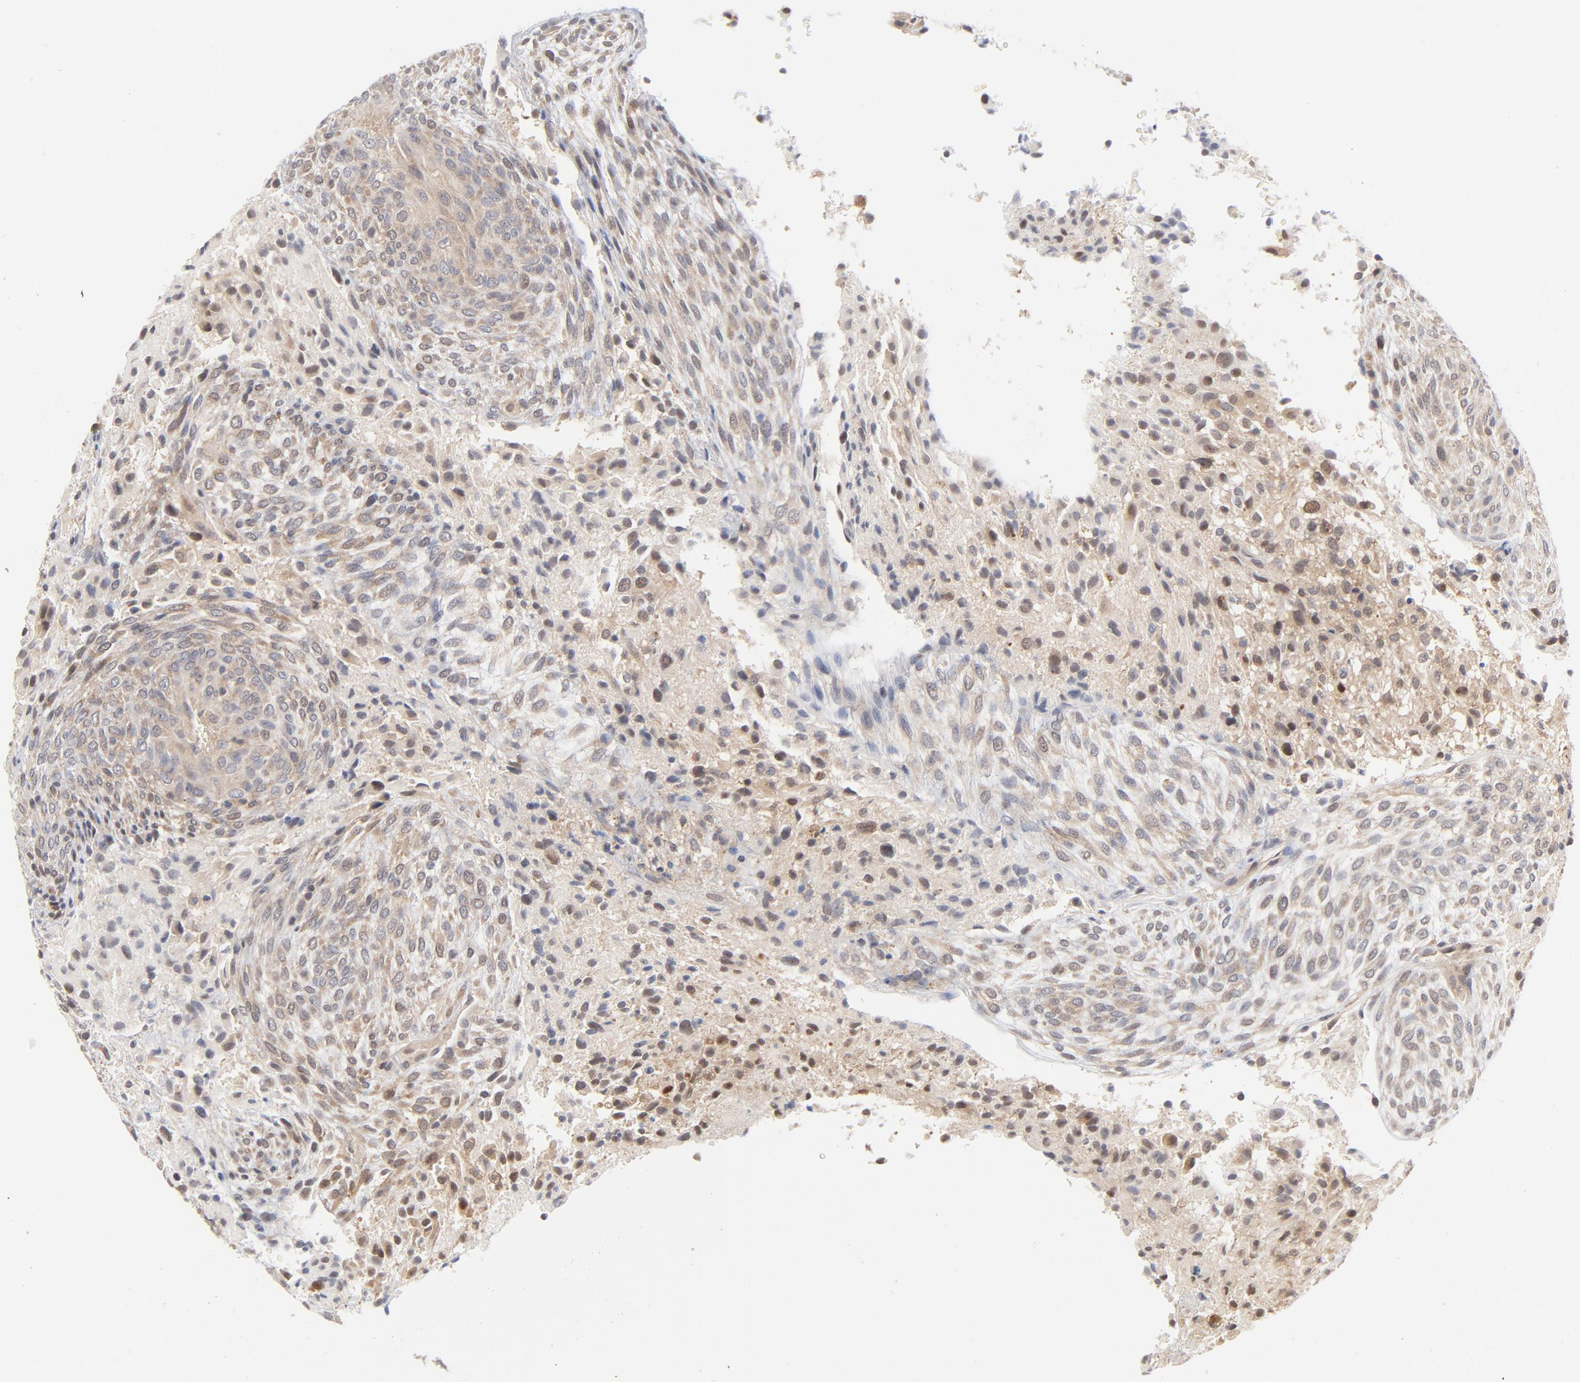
{"staining": {"intensity": "weak", "quantity": "<25%", "location": "cytoplasmic/membranous,nuclear"}, "tissue": "glioma", "cell_type": "Tumor cells", "image_type": "cancer", "snomed": [{"axis": "morphology", "description": "Glioma, malignant, High grade"}, {"axis": "topography", "description": "Cerebral cortex"}], "caption": "An IHC image of glioma is shown. There is no staining in tumor cells of glioma. (Stains: DAB immunohistochemistry (IHC) with hematoxylin counter stain, Microscopy: brightfield microscopy at high magnification).", "gene": "UBL4A", "patient": {"sex": "female", "age": 55}}